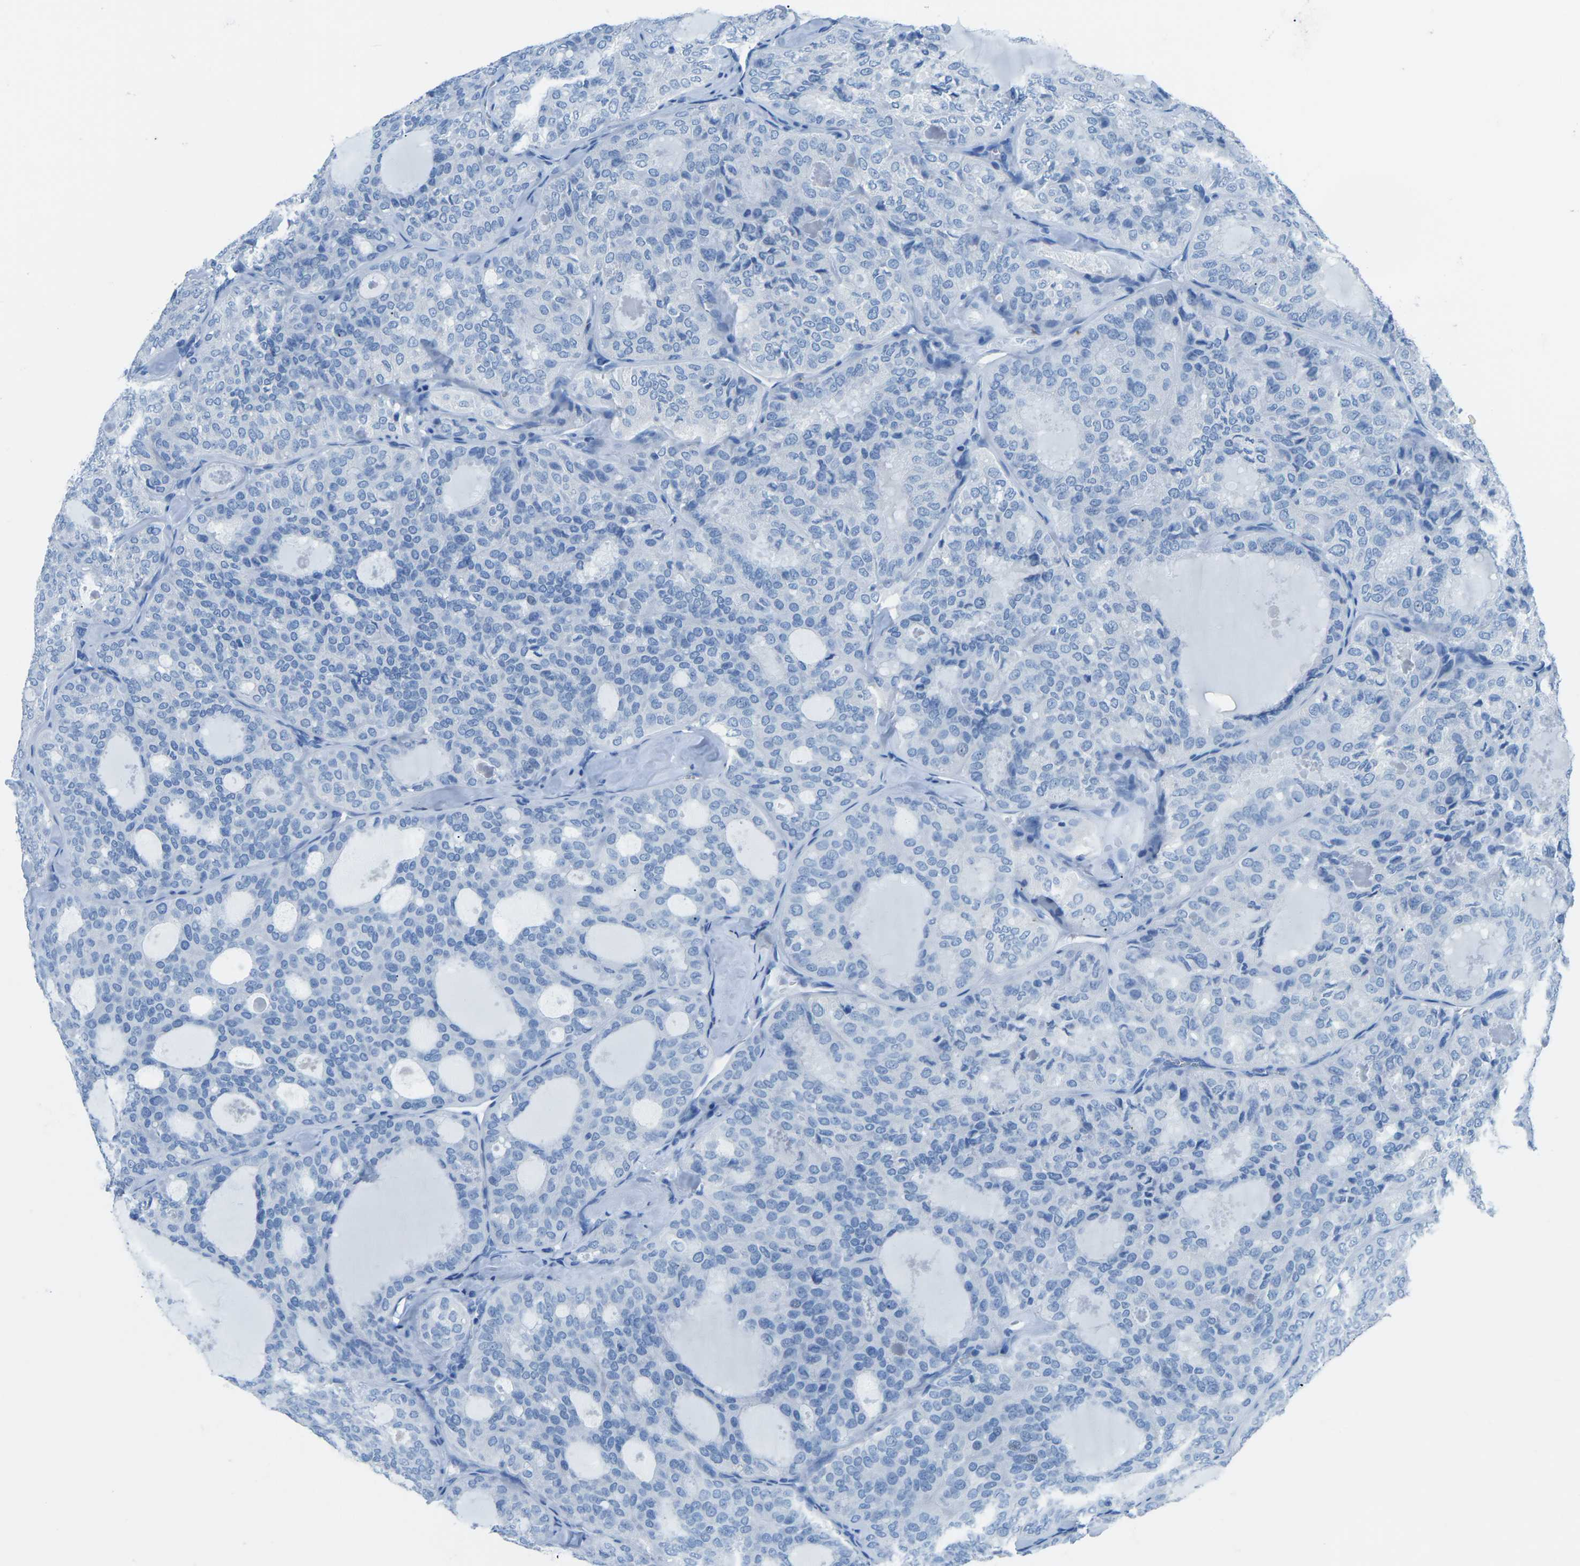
{"staining": {"intensity": "negative", "quantity": "none", "location": "none"}, "tissue": "thyroid cancer", "cell_type": "Tumor cells", "image_type": "cancer", "snomed": [{"axis": "morphology", "description": "Follicular adenoma carcinoma, NOS"}, {"axis": "topography", "description": "Thyroid gland"}], "caption": "A high-resolution micrograph shows immunohistochemistry (IHC) staining of thyroid cancer, which displays no significant expression in tumor cells.", "gene": "MYH8", "patient": {"sex": "male", "age": 75}}